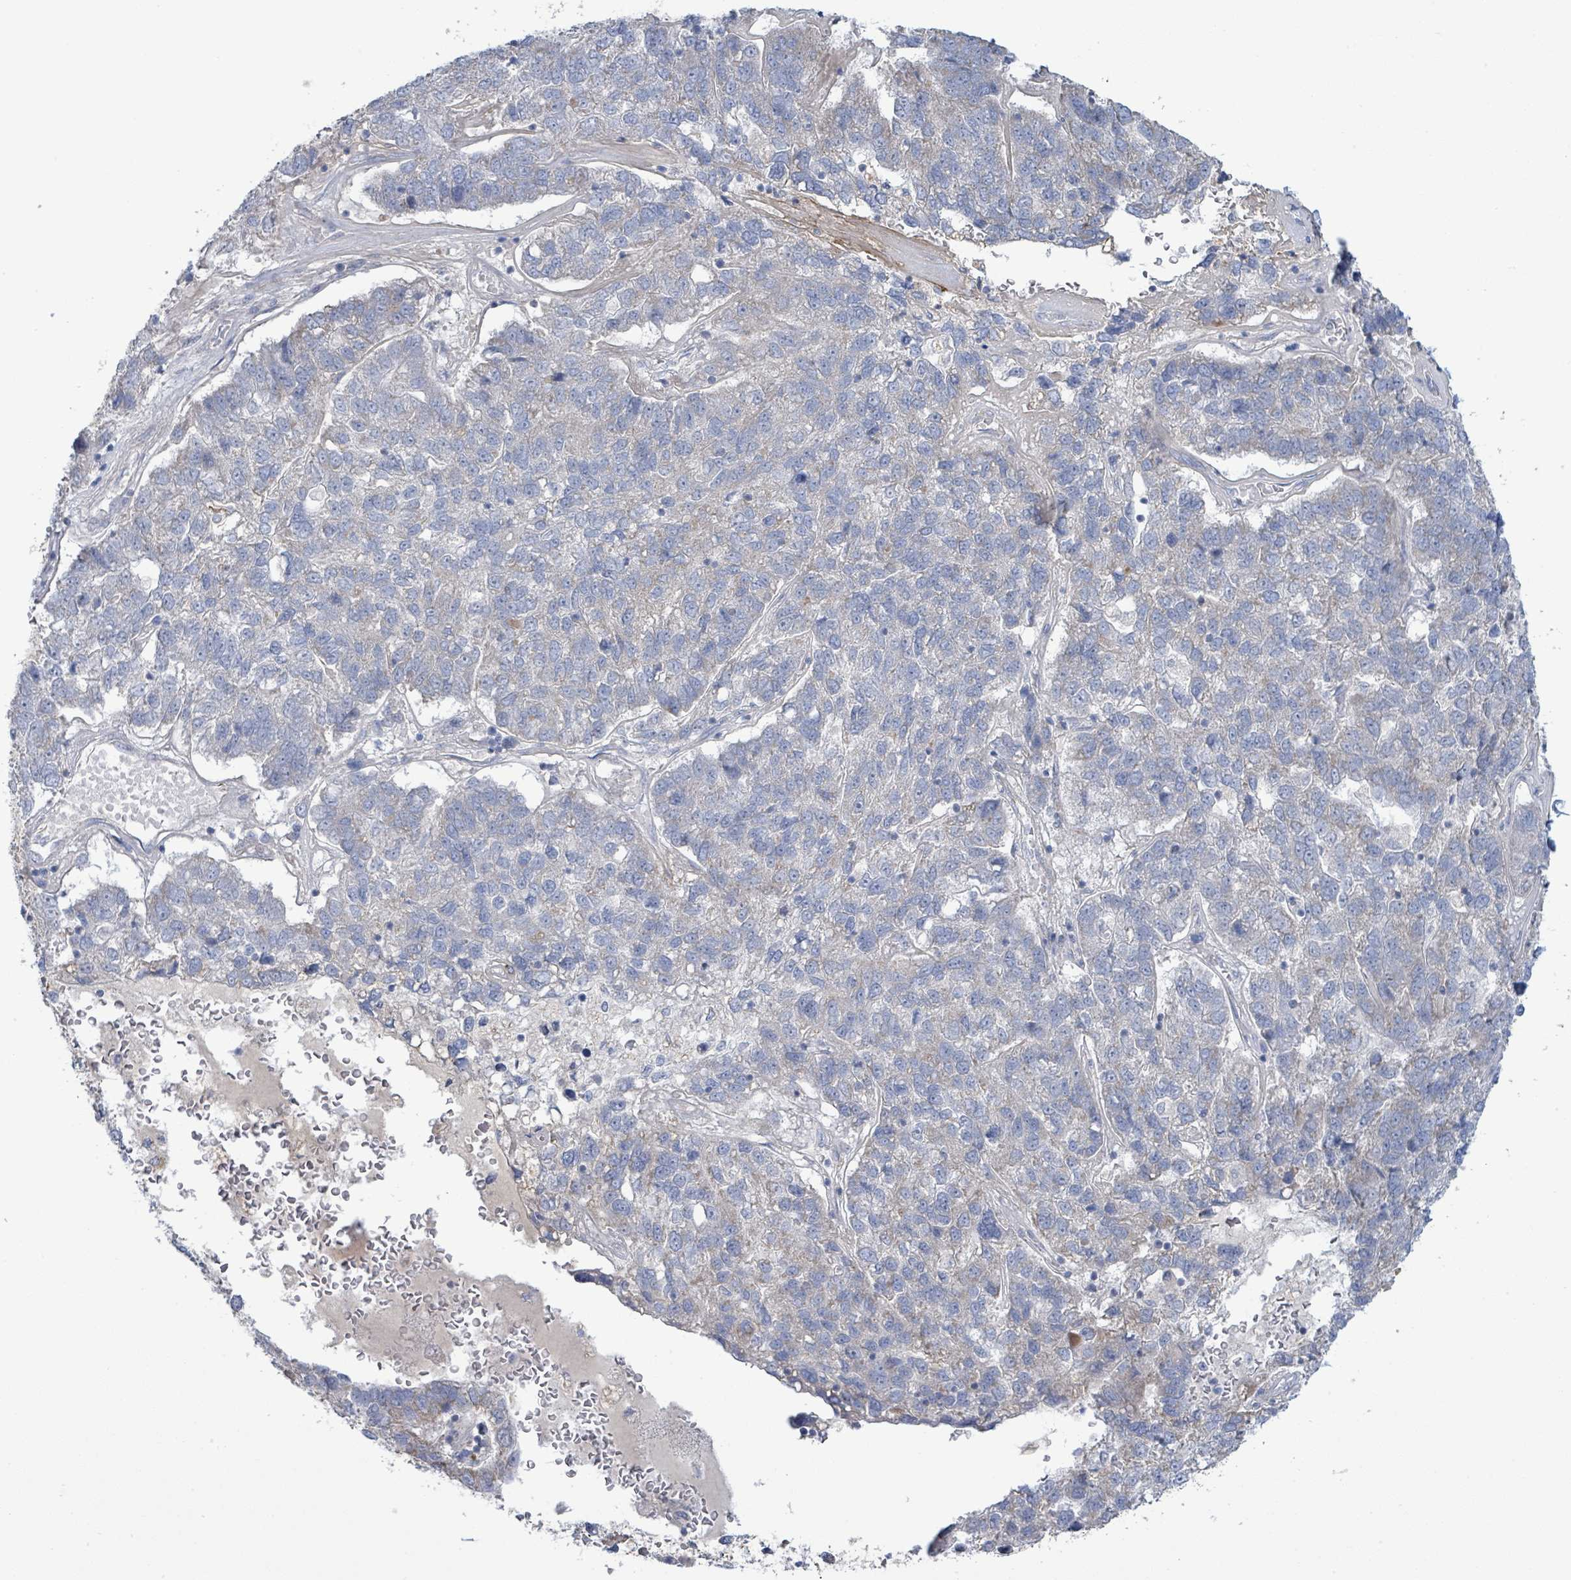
{"staining": {"intensity": "negative", "quantity": "none", "location": "none"}, "tissue": "pancreatic cancer", "cell_type": "Tumor cells", "image_type": "cancer", "snomed": [{"axis": "morphology", "description": "Adenocarcinoma, NOS"}, {"axis": "topography", "description": "Pancreas"}], "caption": "Pancreatic cancer (adenocarcinoma) was stained to show a protein in brown. There is no significant positivity in tumor cells. The staining is performed using DAB (3,3'-diaminobenzidine) brown chromogen with nuclei counter-stained in using hematoxylin.", "gene": "ALG12", "patient": {"sex": "female", "age": 61}}